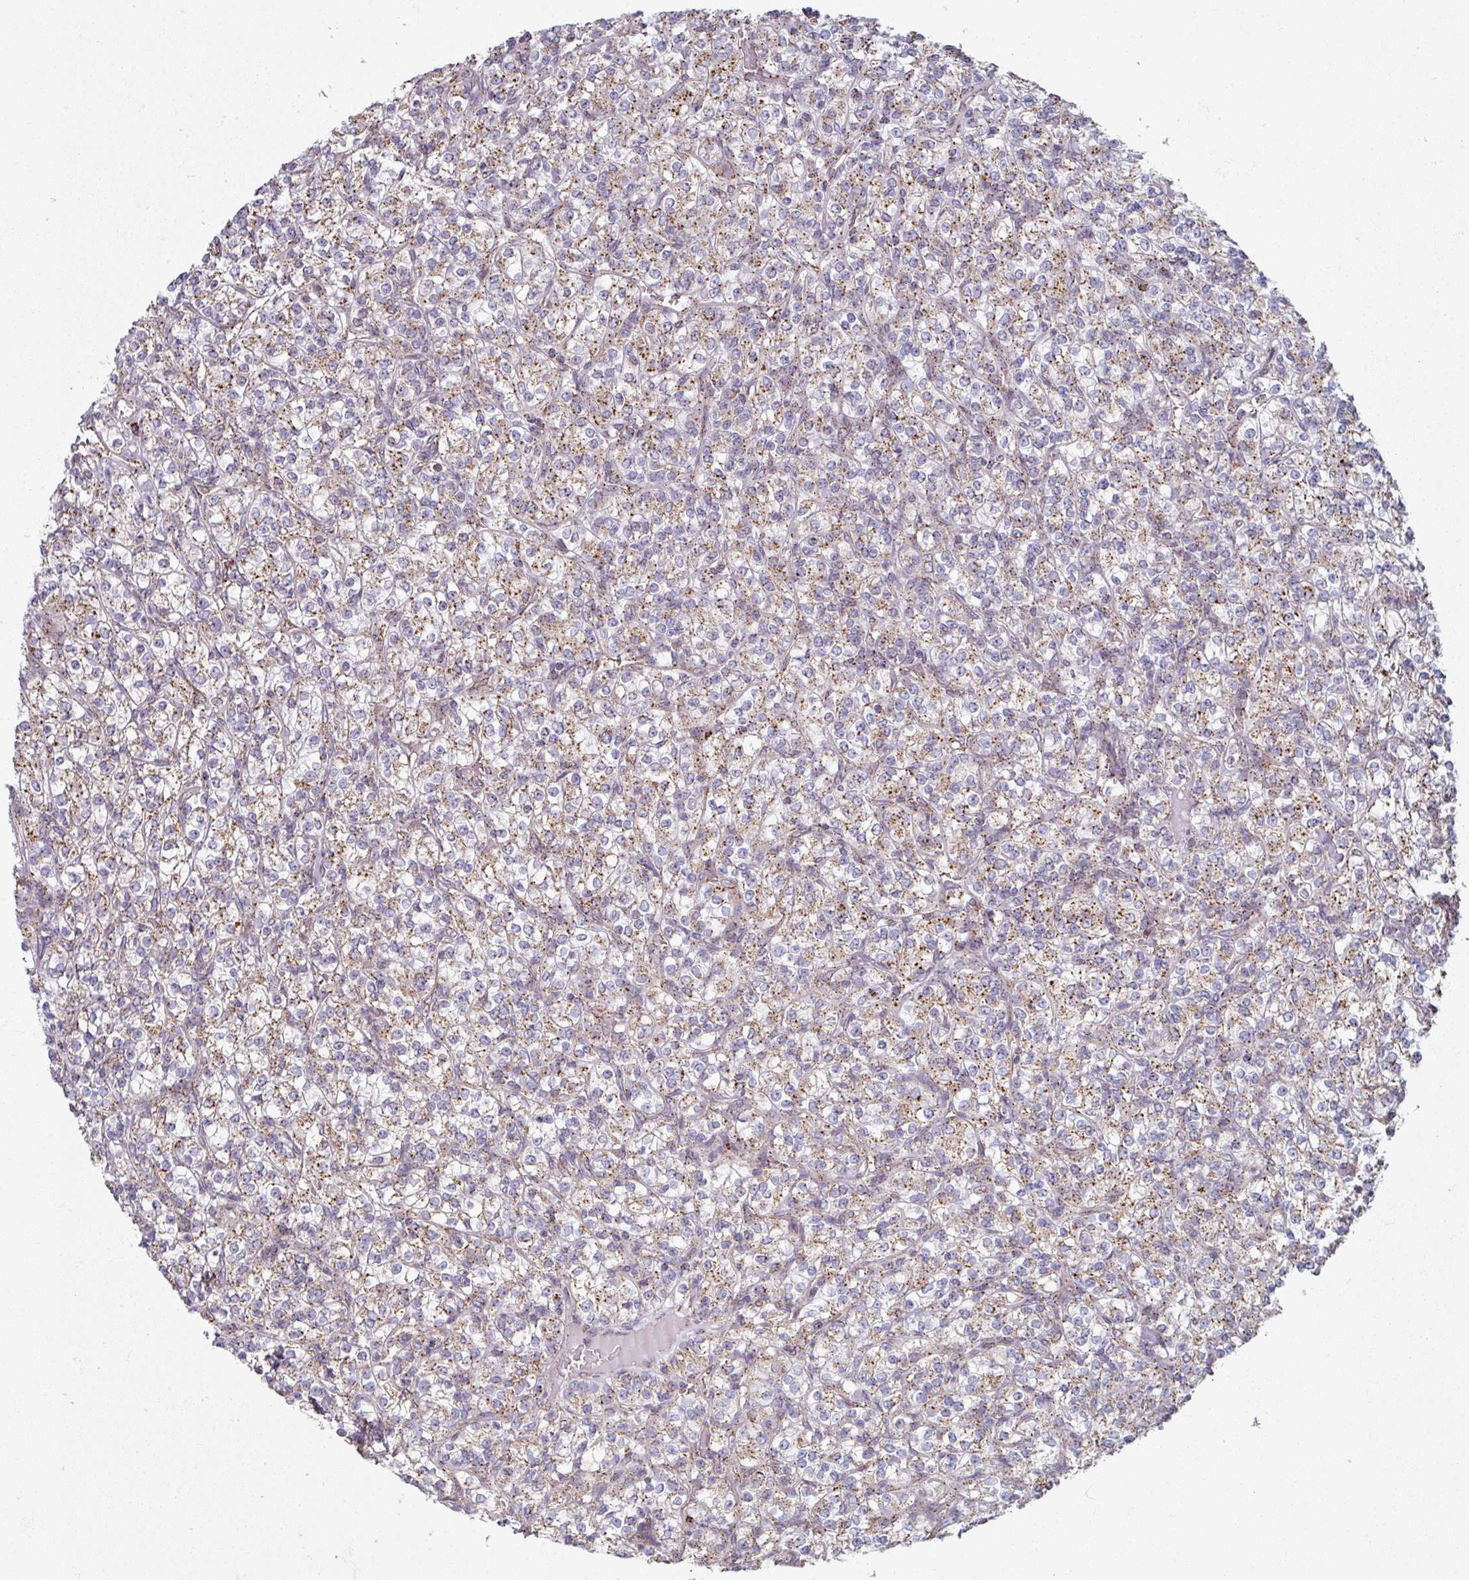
{"staining": {"intensity": "moderate", "quantity": ">75%", "location": "cytoplasmic/membranous"}, "tissue": "renal cancer", "cell_type": "Tumor cells", "image_type": "cancer", "snomed": [{"axis": "morphology", "description": "Adenocarcinoma, NOS"}, {"axis": "topography", "description": "Kidney"}], "caption": "Approximately >75% of tumor cells in human renal cancer (adenocarcinoma) show moderate cytoplasmic/membranous protein expression as visualized by brown immunohistochemical staining.", "gene": "CCDC85B", "patient": {"sex": "male", "age": 77}}